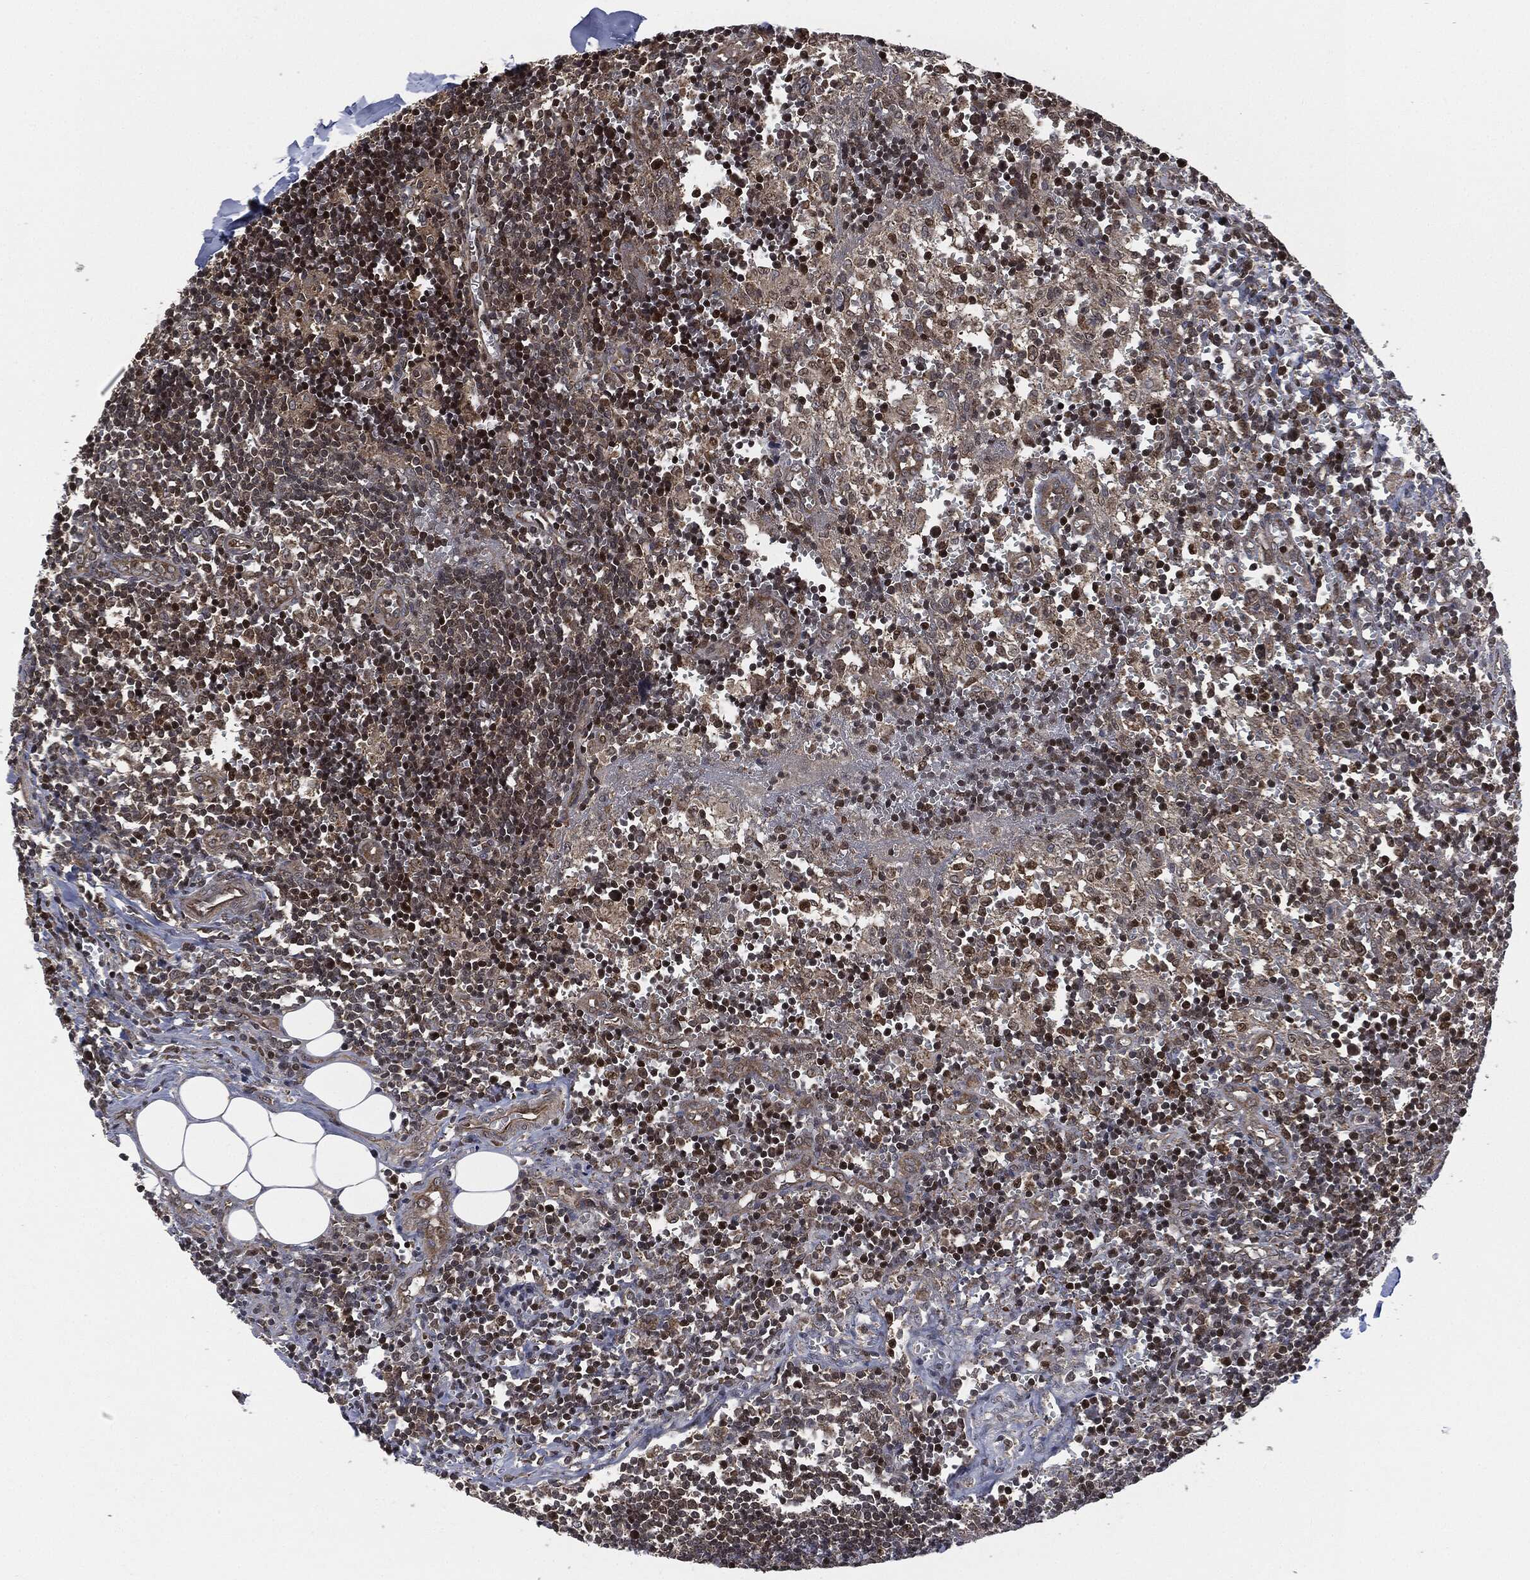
{"staining": {"intensity": "moderate", "quantity": "<25%", "location": "cytoplasmic/membranous"}, "tissue": "lymph node", "cell_type": "Germinal center cells", "image_type": "normal", "snomed": [{"axis": "morphology", "description": "Normal tissue, NOS"}, {"axis": "topography", "description": "Lymph node"}, {"axis": "topography", "description": "Salivary gland"}], "caption": "Protein expression analysis of benign human lymph node reveals moderate cytoplasmic/membranous staining in about <25% of germinal center cells.", "gene": "HRAS", "patient": {"sex": "male", "age": 78}}